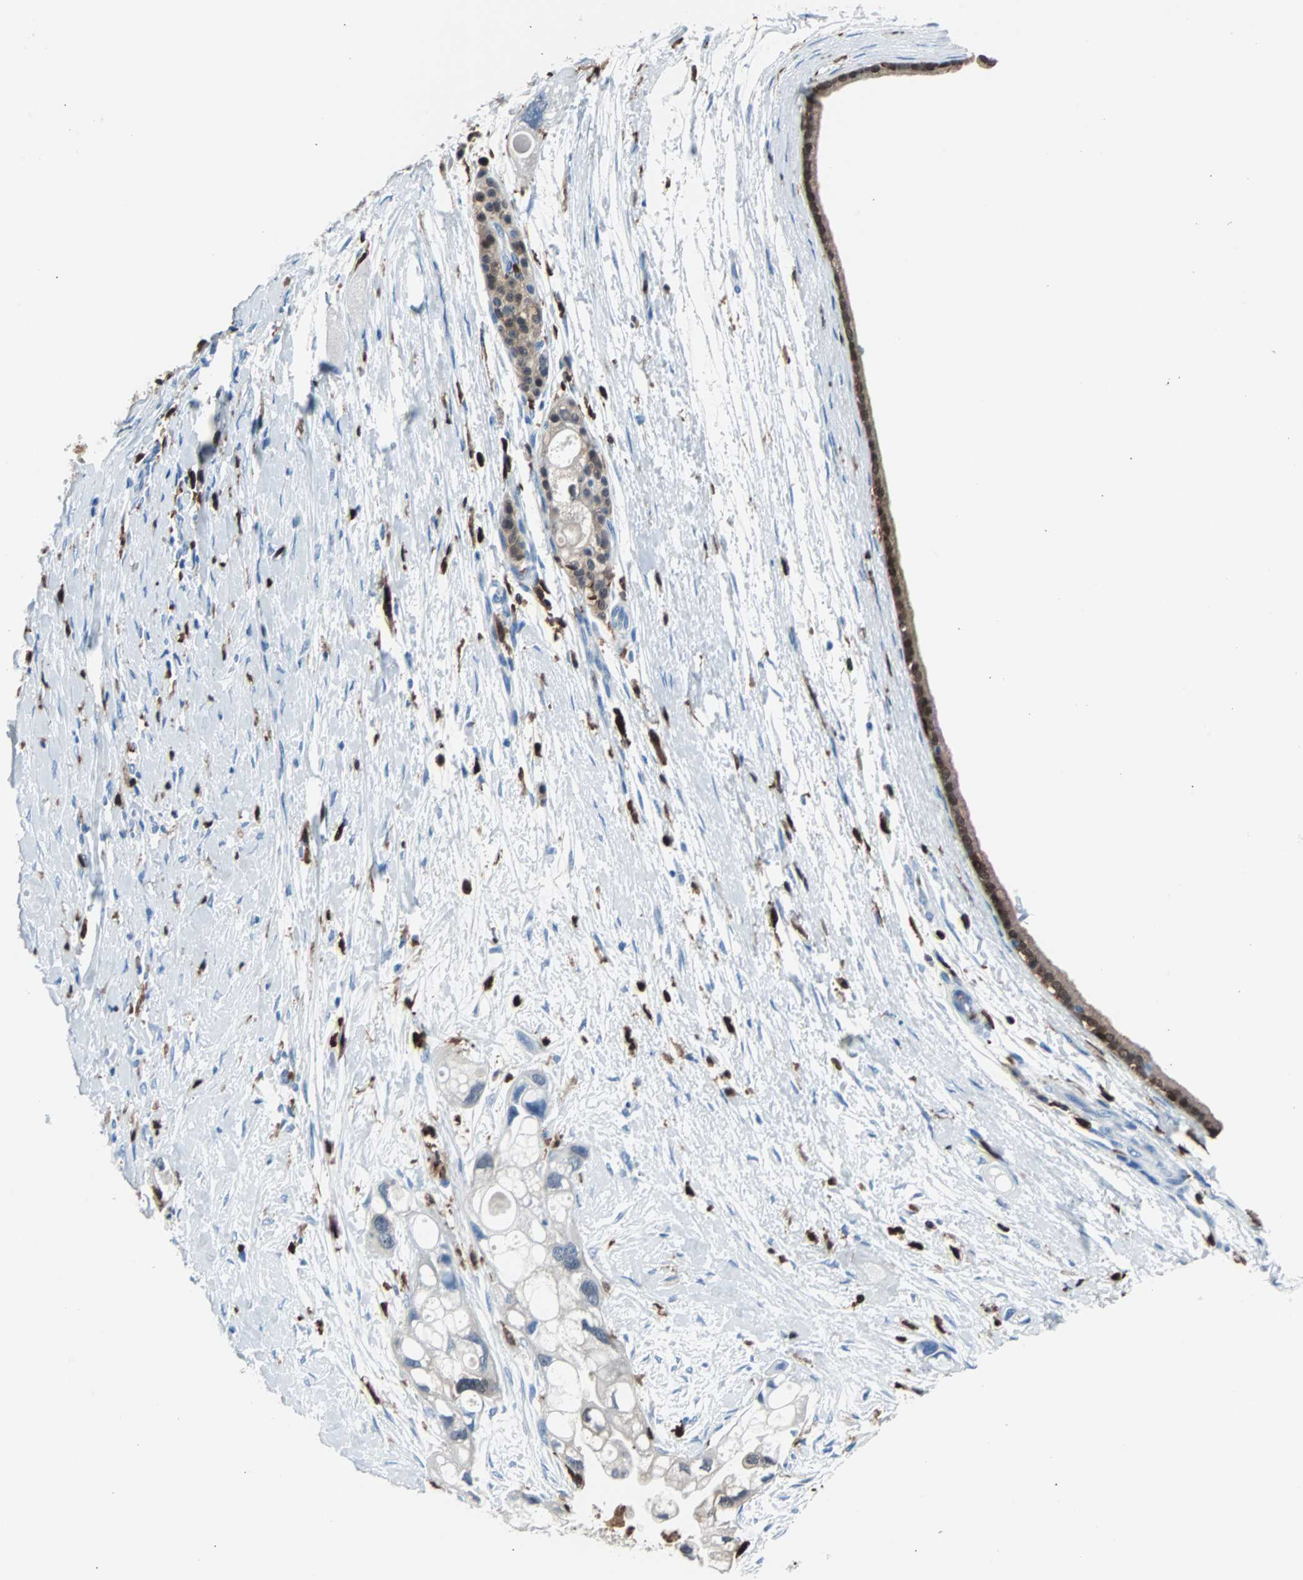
{"staining": {"intensity": "negative", "quantity": "none", "location": "none"}, "tissue": "pancreatic cancer", "cell_type": "Tumor cells", "image_type": "cancer", "snomed": [{"axis": "morphology", "description": "Adenocarcinoma, NOS"}, {"axis": "topography", "description": "Pancreas"}], "caption": "Pancreatic adenocarcinoma was stained to show a protein in brown. There is no significant expression in tumor cells.", "gene": "SYK", "patient": {"sex": "female", "age": 77}}